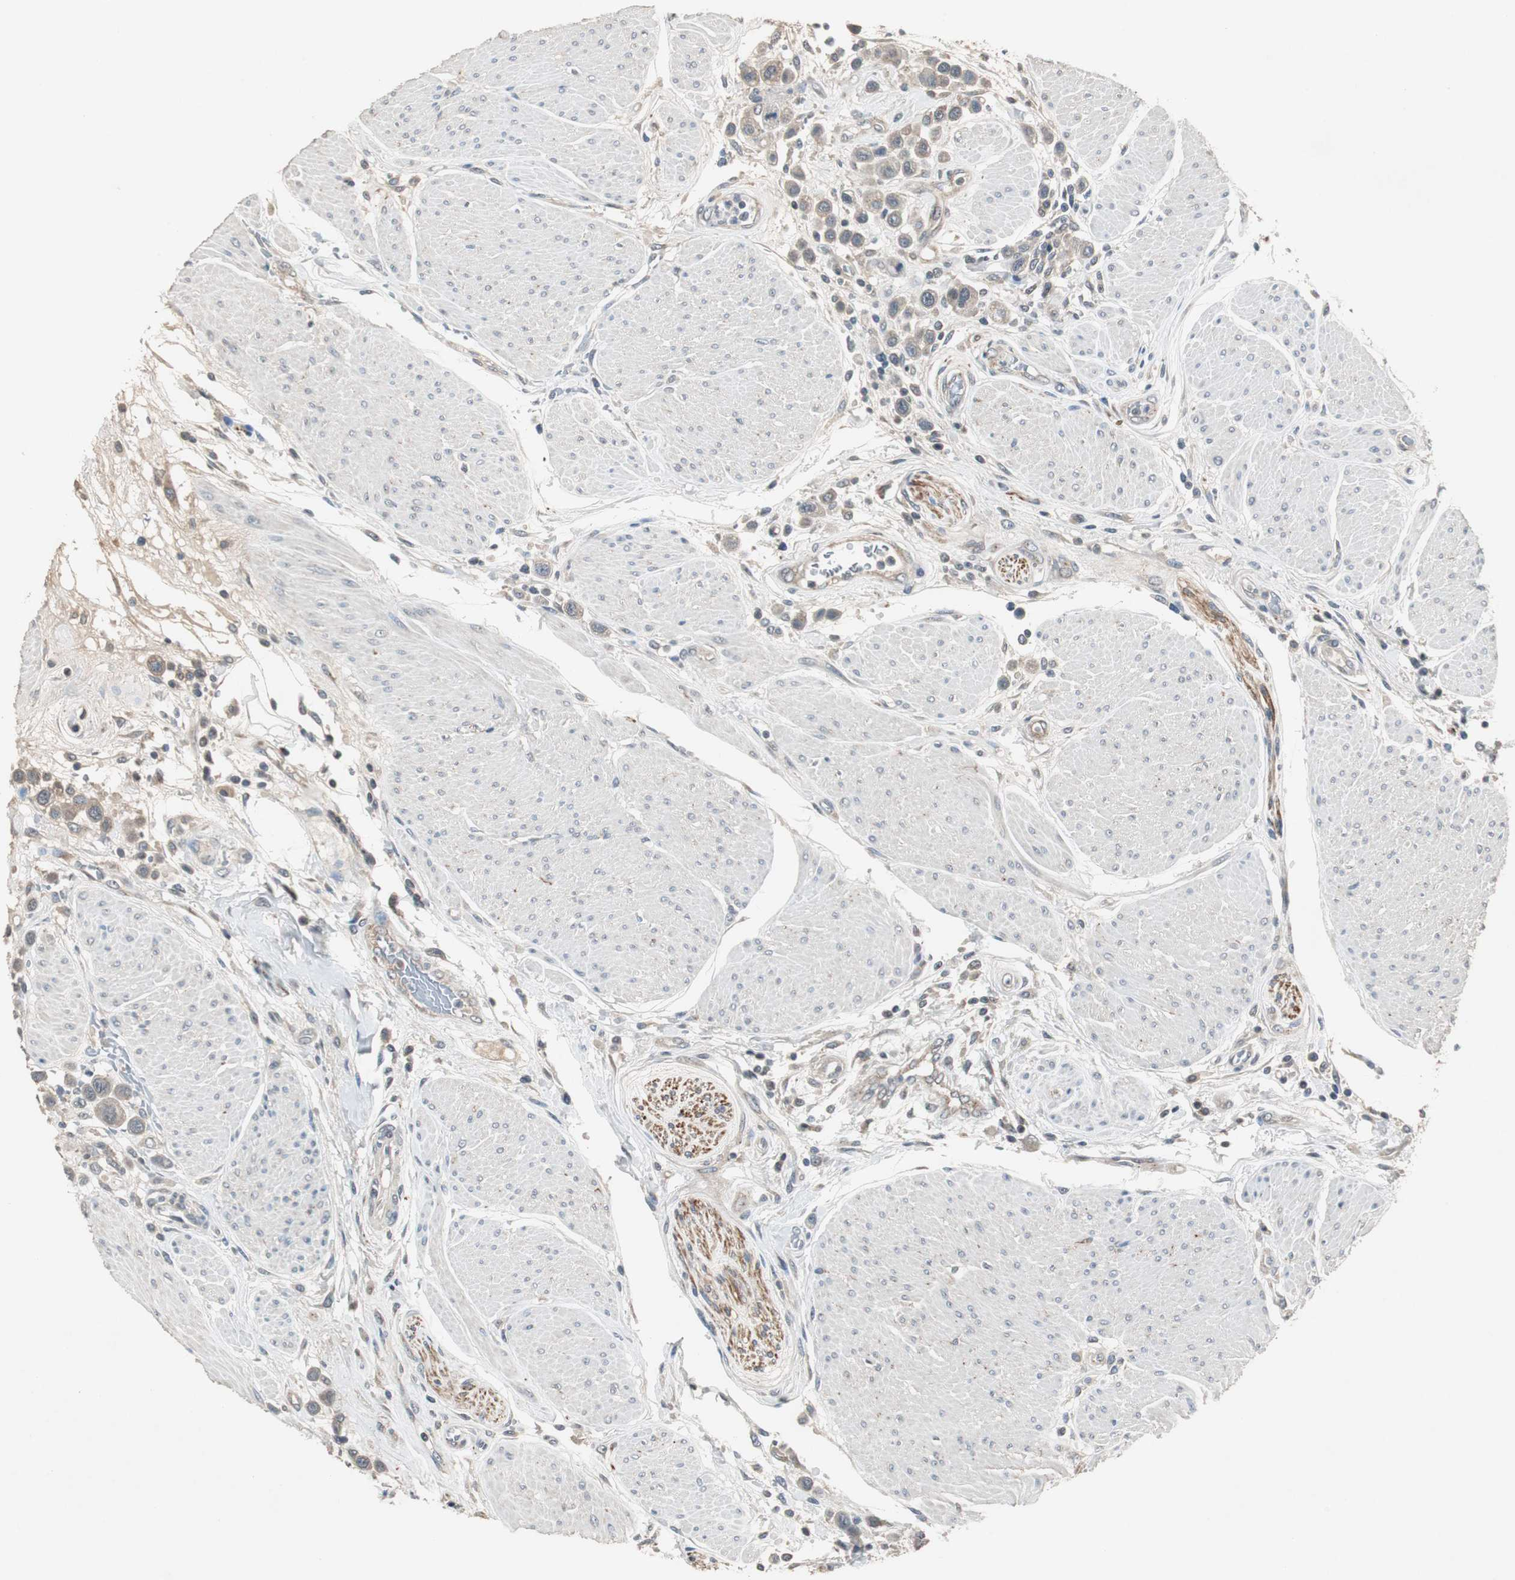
{"staining": {"intensity": "weak", "quantity": ">75%", "location": "cytoplasmic/membranous"}, "tissue": "urothelial cancer", "cell_type": "Tumor cells", "image_type": "cancer", "snomed": [{"axis": "morphology", "description": "Urothelial carcinoma, High grade"}, {"axis": "topography", "description": "Urinary bladder"}], "caption": "There is low levels of weak cytoplasmic/membranous positivity in tumor cells of urothelial cancer, as demonstrated by immunohistochemical staining (brown color).", "gene": "PTPRN2", "patient": {"sex": "male", "age": 50}}